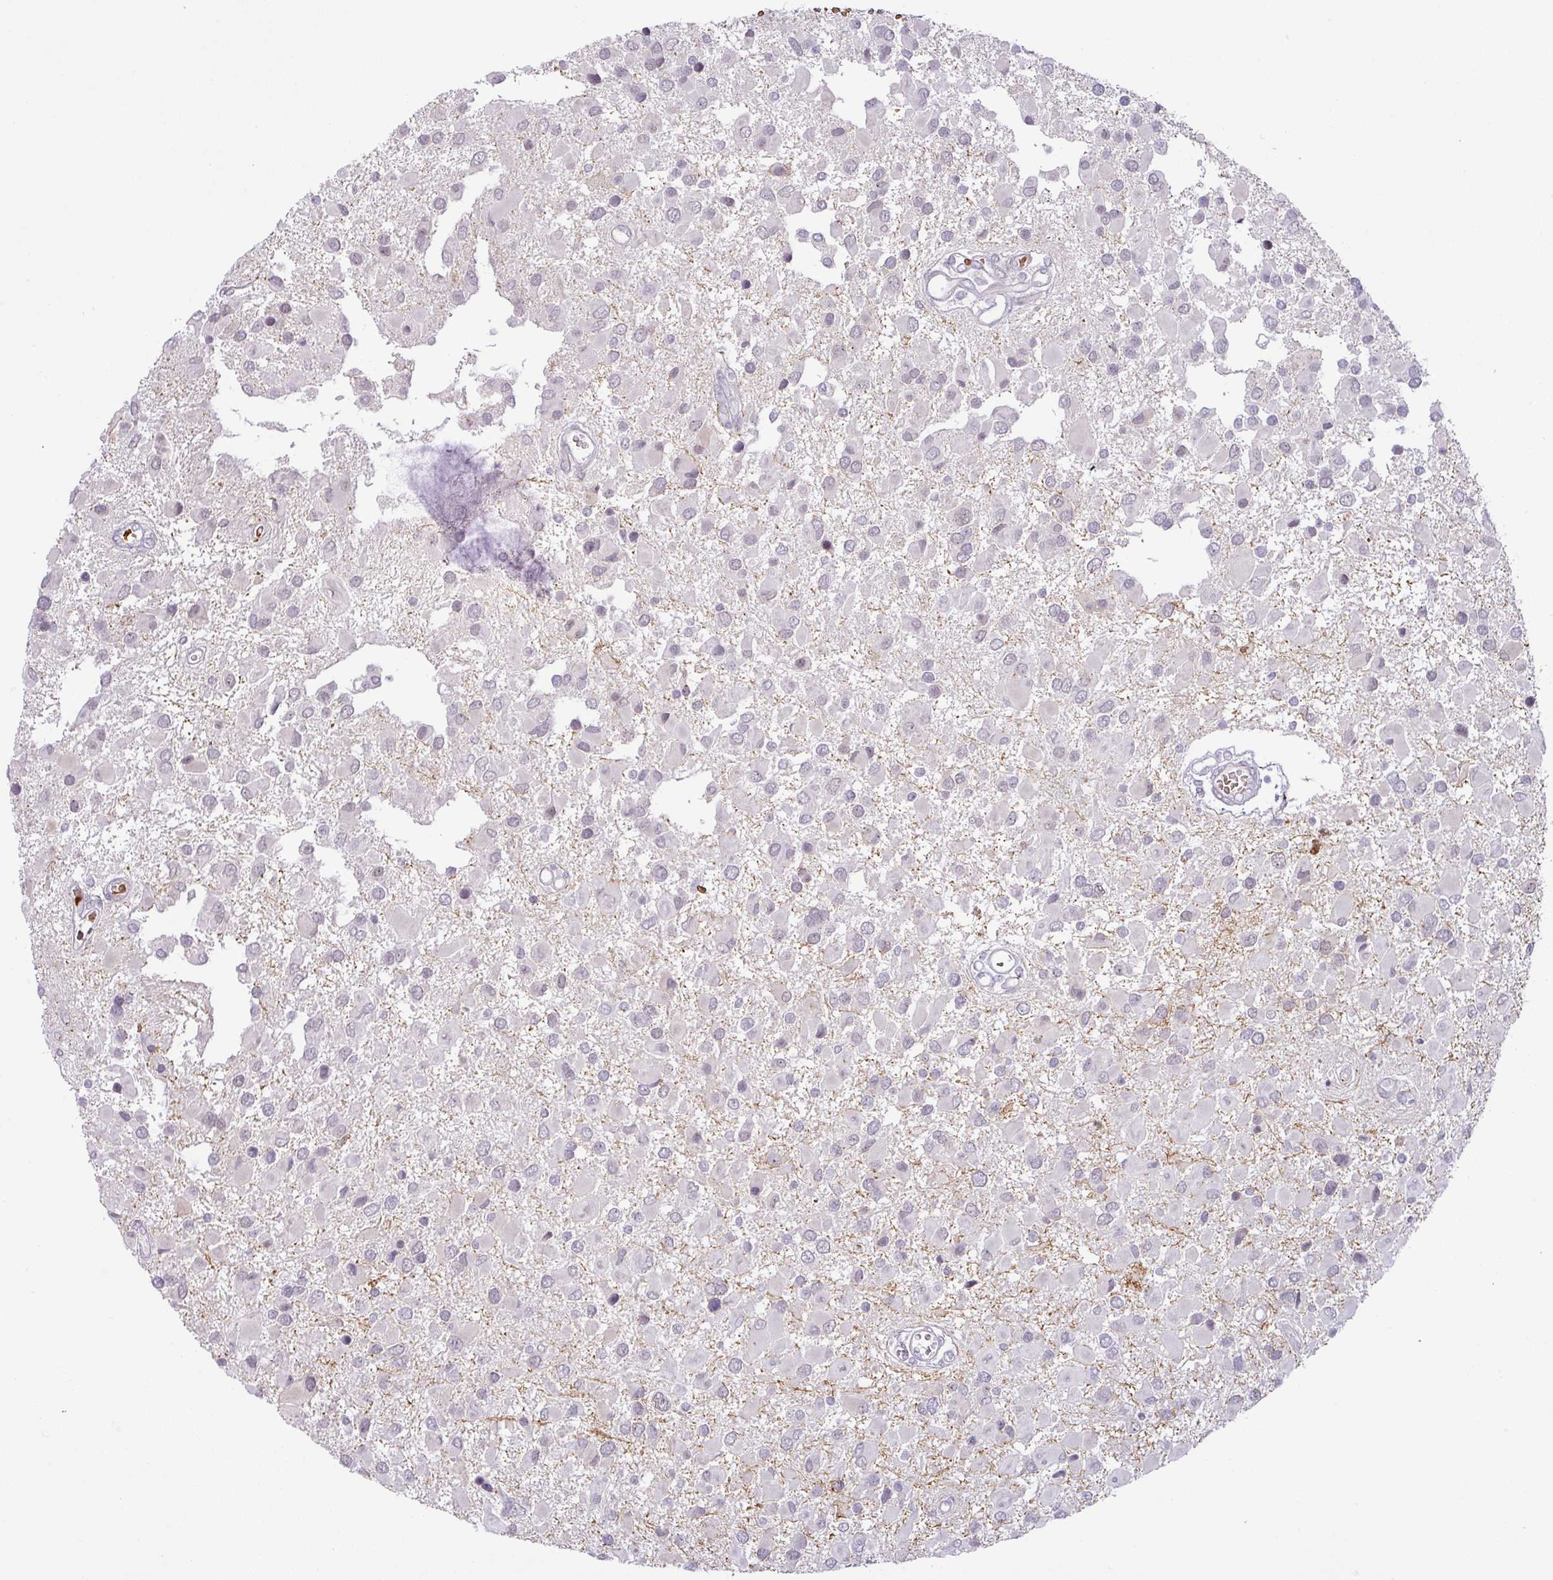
{"staining": {"intensity": "negative", "quantity": "none", "location": "none"}, "tissue": "glioma", "cell_type": "Tumor cells", "image_type": "cancer", "snomed": [{"axis": "morphology", "description": "Glioma, malignant, High grade"}, {"axis": "topography", "description": "Brain"}], "caption": "Immunohistochemistry histopathology image of malignant high-grade glioma stained for a protein (brown), which reveals no expression in tumor cells.", "gene": "PARP2", "patient": {"sex": "male", "age": 53}}